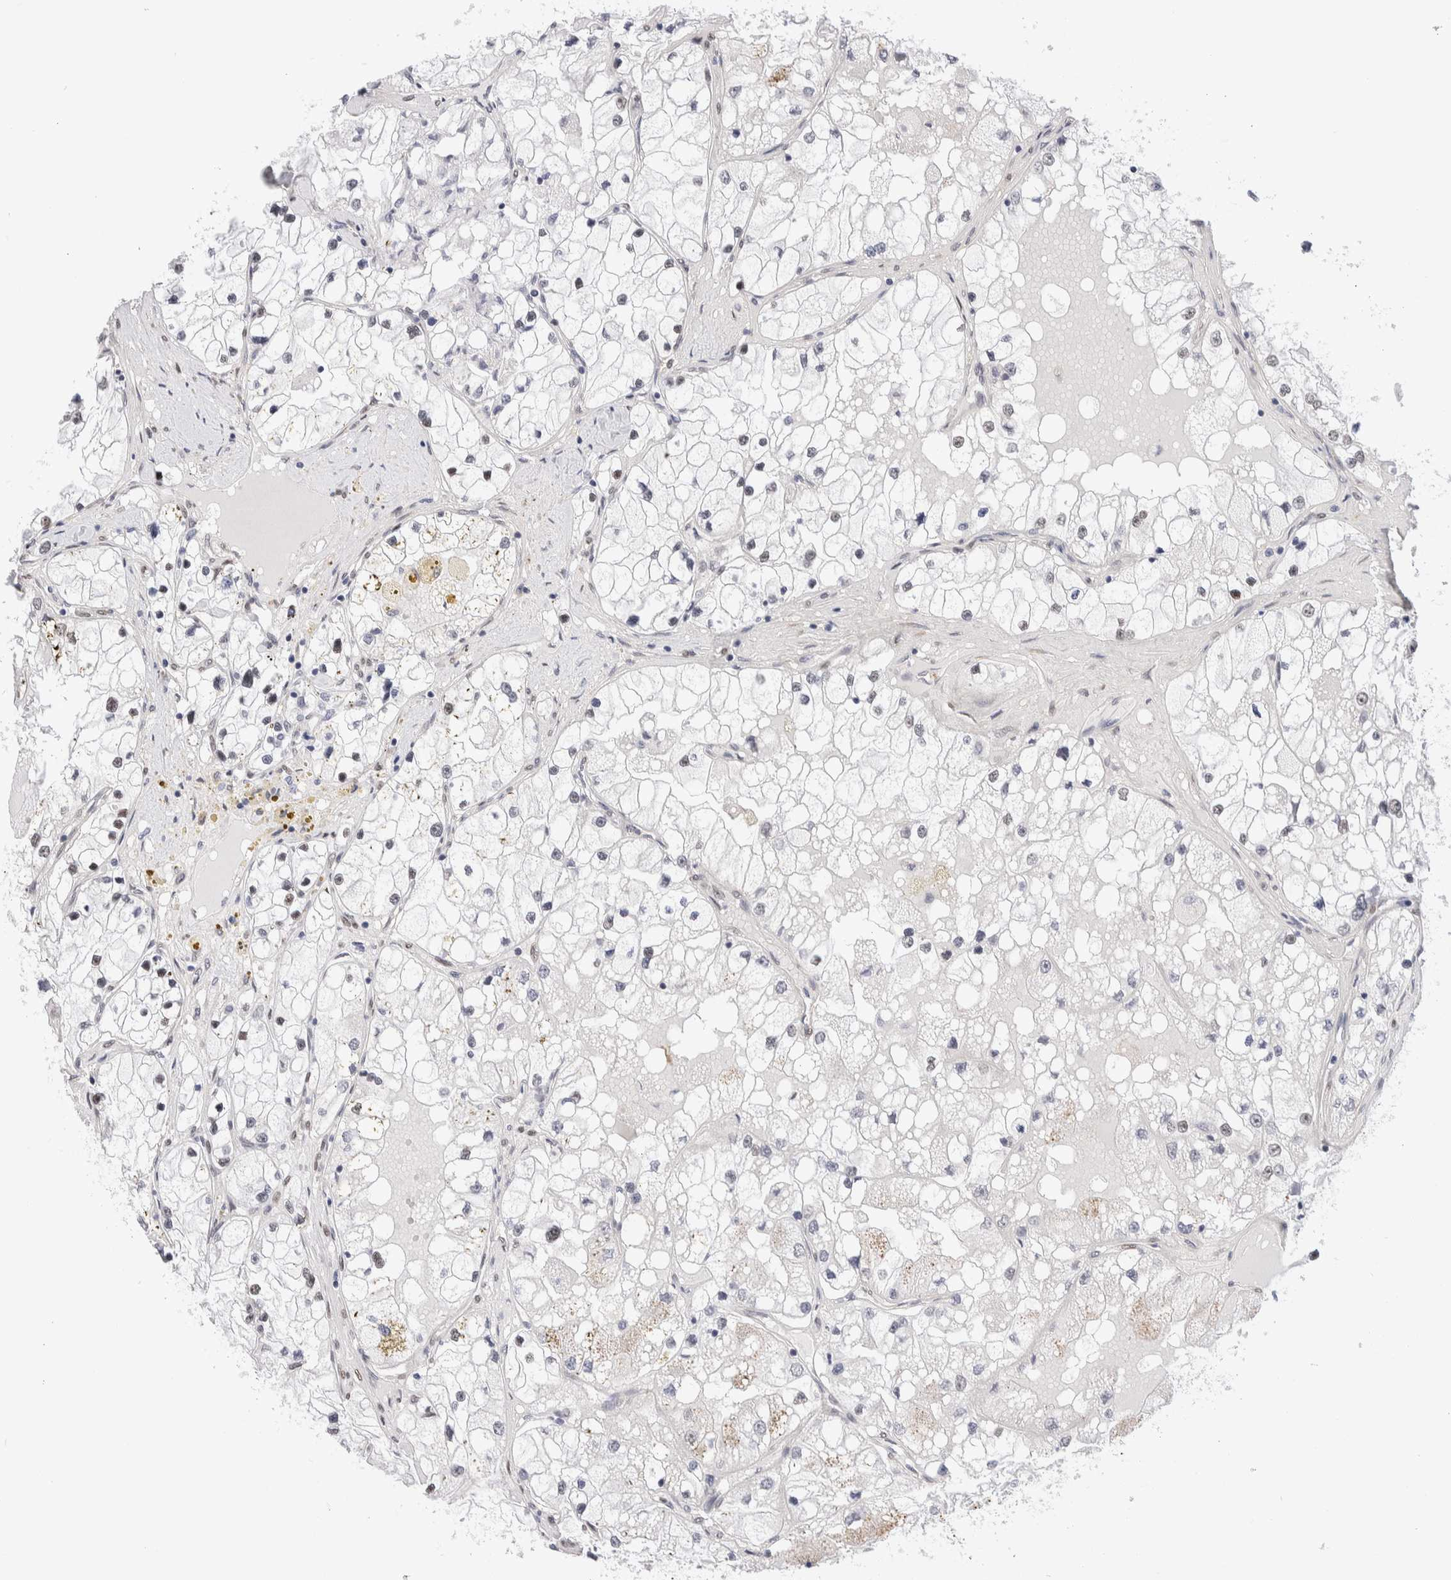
{"staining": {"intensity": "negative", "quantity": "none", "location": "none"}, "tissue": "renal cancer", "cell_type": "Tumor cells", "image_type": "cancer", "snomed": [{"axis": "morphology", "description": "Adenocarcinoma, NOS"}, {"axis": "topography", "description": "Kidney"}], "caption": "Image shows no significant protein positivity in tumor cells of renal adenocarcinoma. (Stains: DAB immunohistochemistry with hematoxylin counter stain, Microscopy: brightfield microscopy at high magnification).", "gene": "NSMAF", "patient": {"sex": "male", "age": 68}}